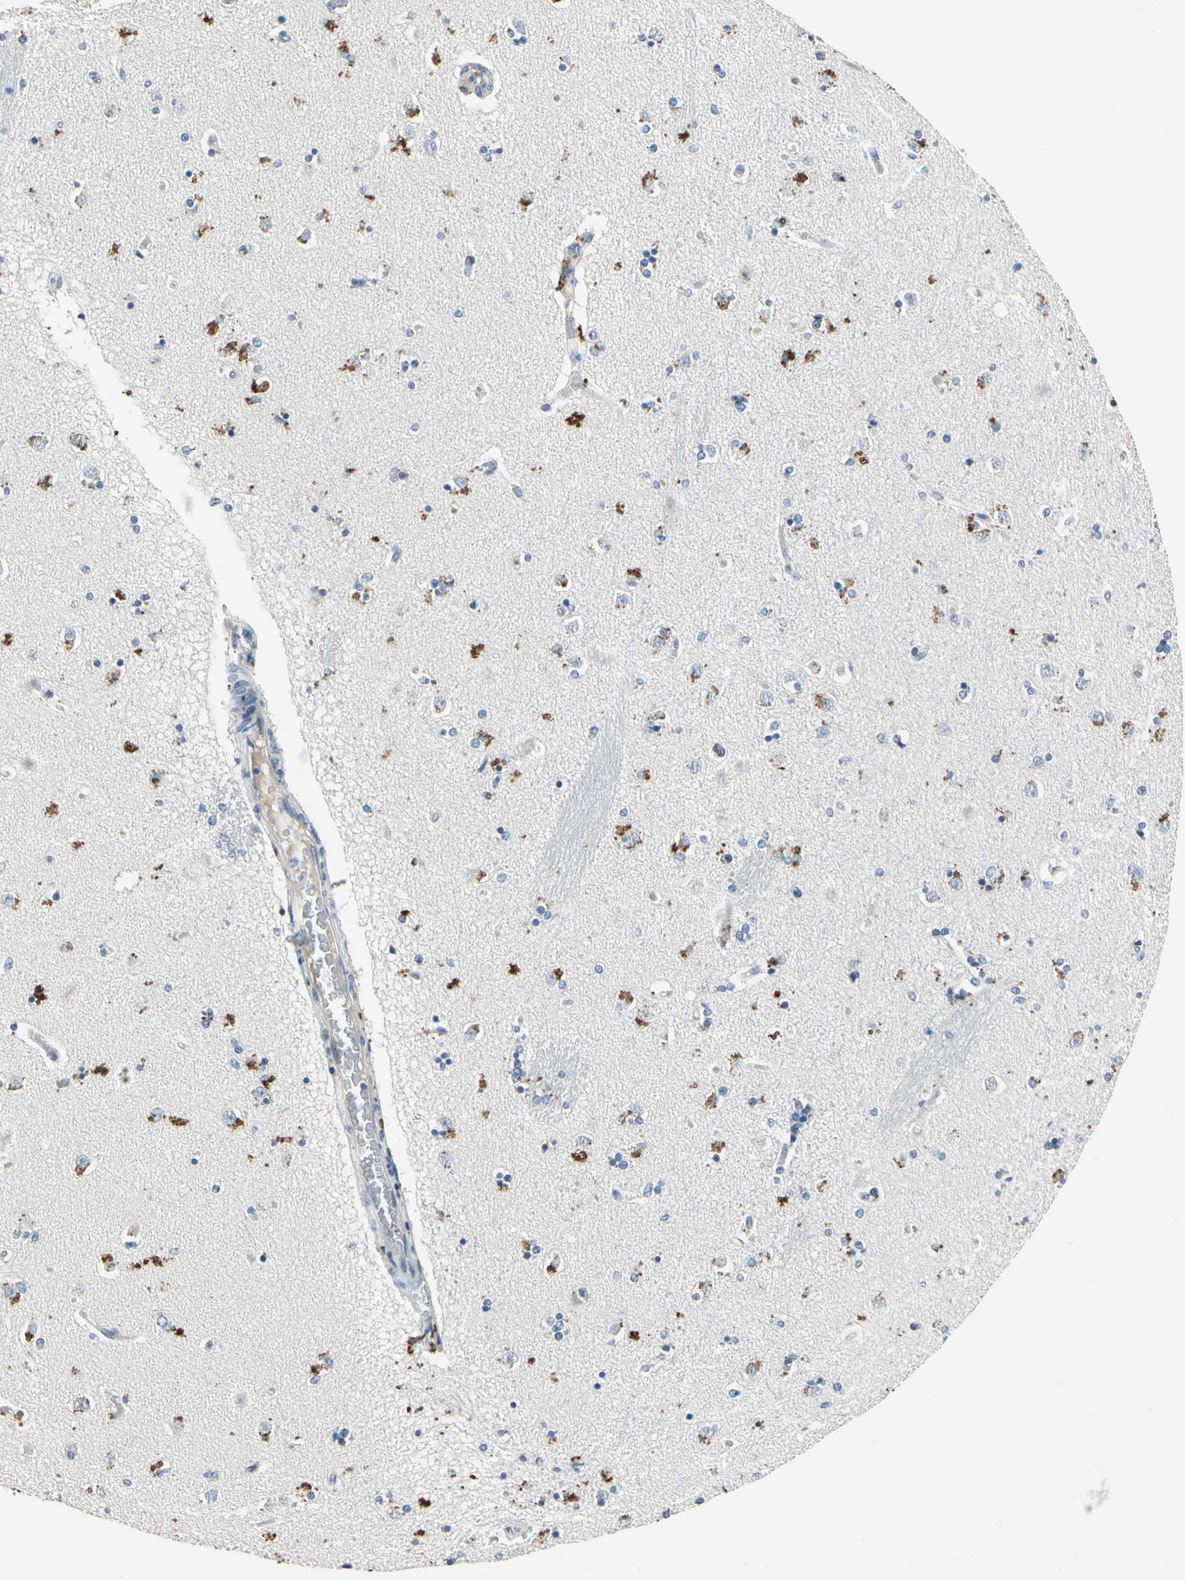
{"staining": {"intensity": "negative", "quantity": "none", "location": "none"}, "tissue": "caudate", "cell_type": "Glial cells", "image_type": "normal", "snomed": [{"axis": "morphology", "description": "Normal tissue, NOS"}, {"axis": "topography", "description": "Lateral ventricle wall"}], "caption": "There is no significant expression in glial cells of caudate.", "gene": "CPA3", "patient": {"sex": "female", "age": 54}}